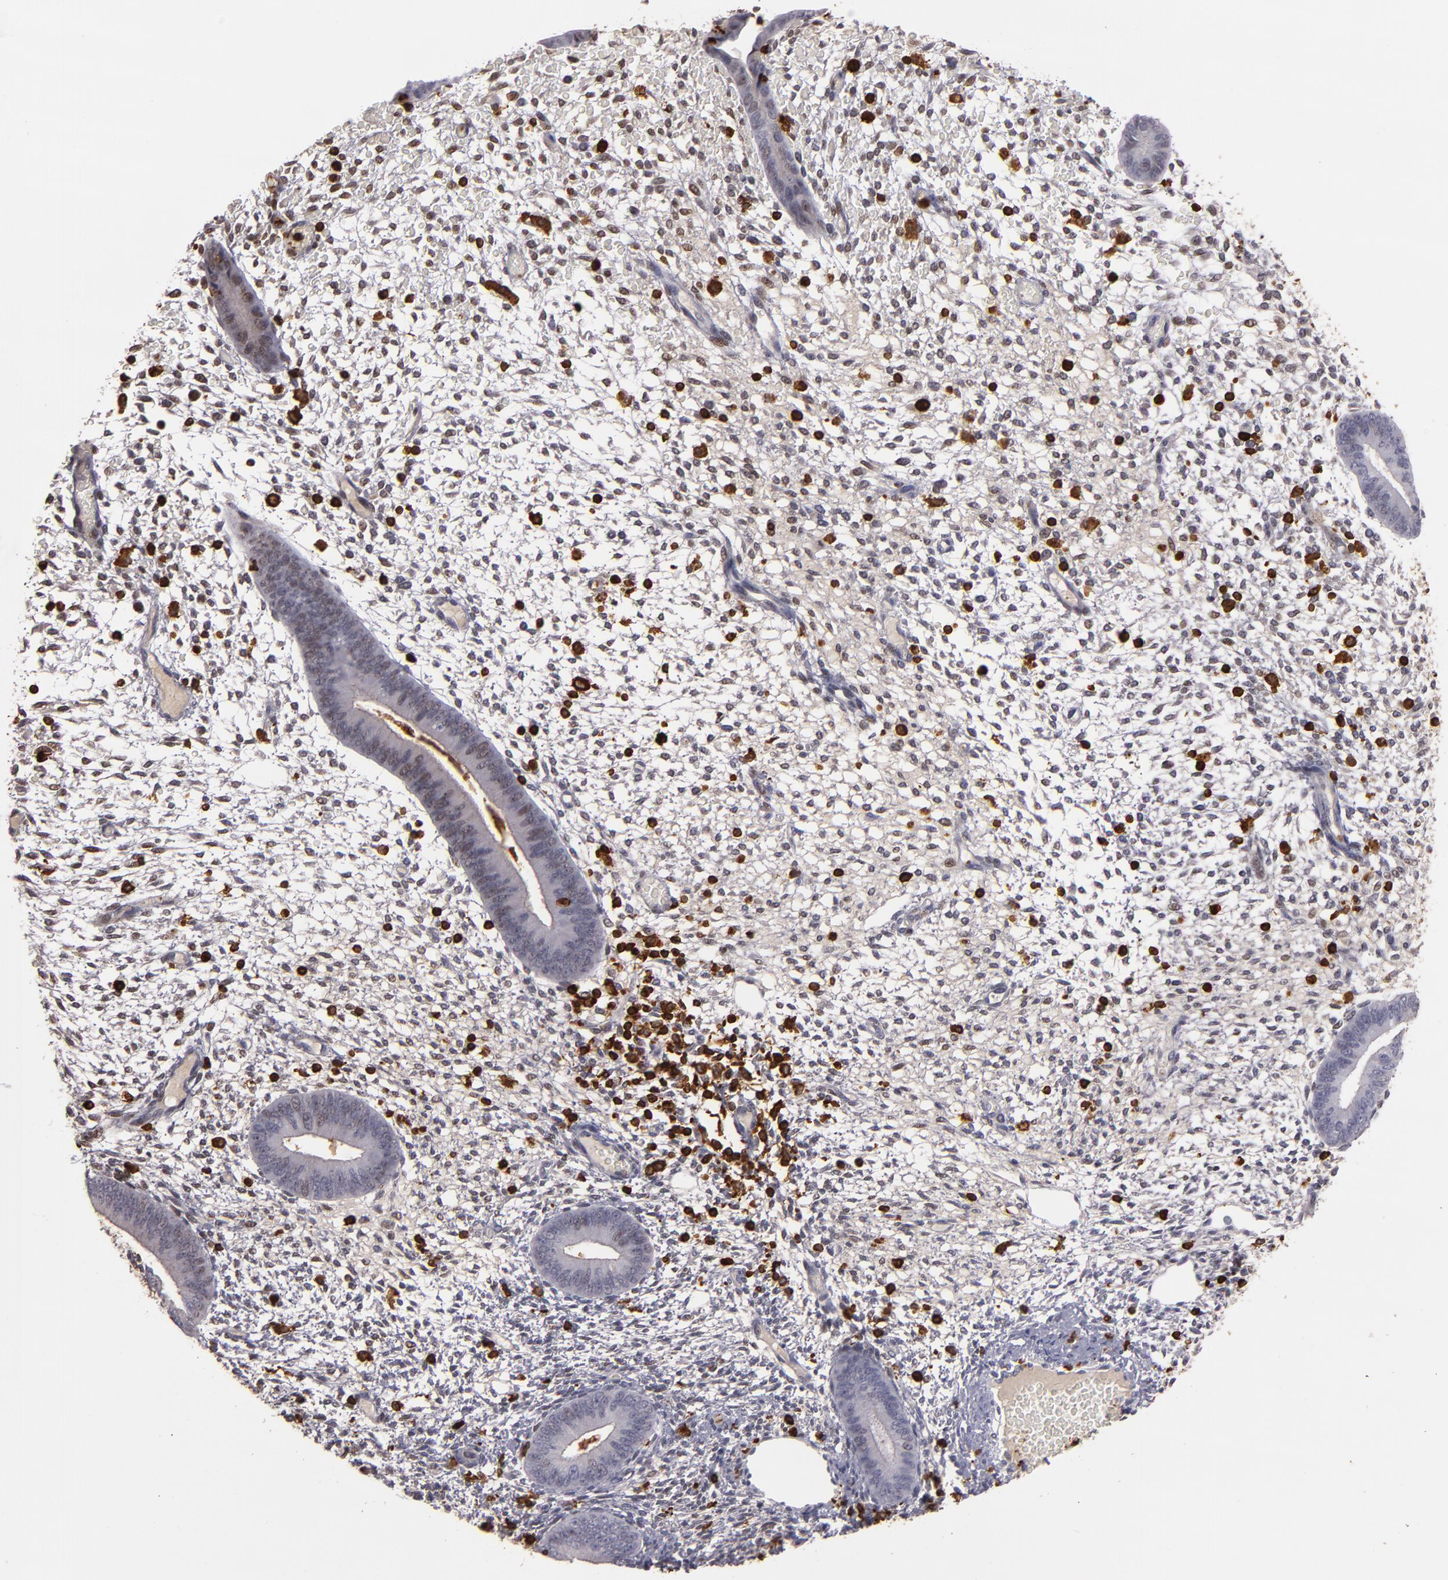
{"staining": {"intensity": "weak", "quantity": "25%-75%", "location": "nuclear"}, "tissue": "endometrium", "cell_type": "Cells in endometrial stroma", "image_type": "normal", "snomed": [{"axis": "morphology", "description": "Normal tissue, NOS"}, {"axis": "topography", "description": "Endometrium"}], "caption": "An image showing weak nuclear staining in about 25%-75% of cells in endometrial stroma in normal endometrium, as visualized by brown immunohistochemical staining.", "gene": "WAS", "patient": {"sex": "female", "age": 42}}